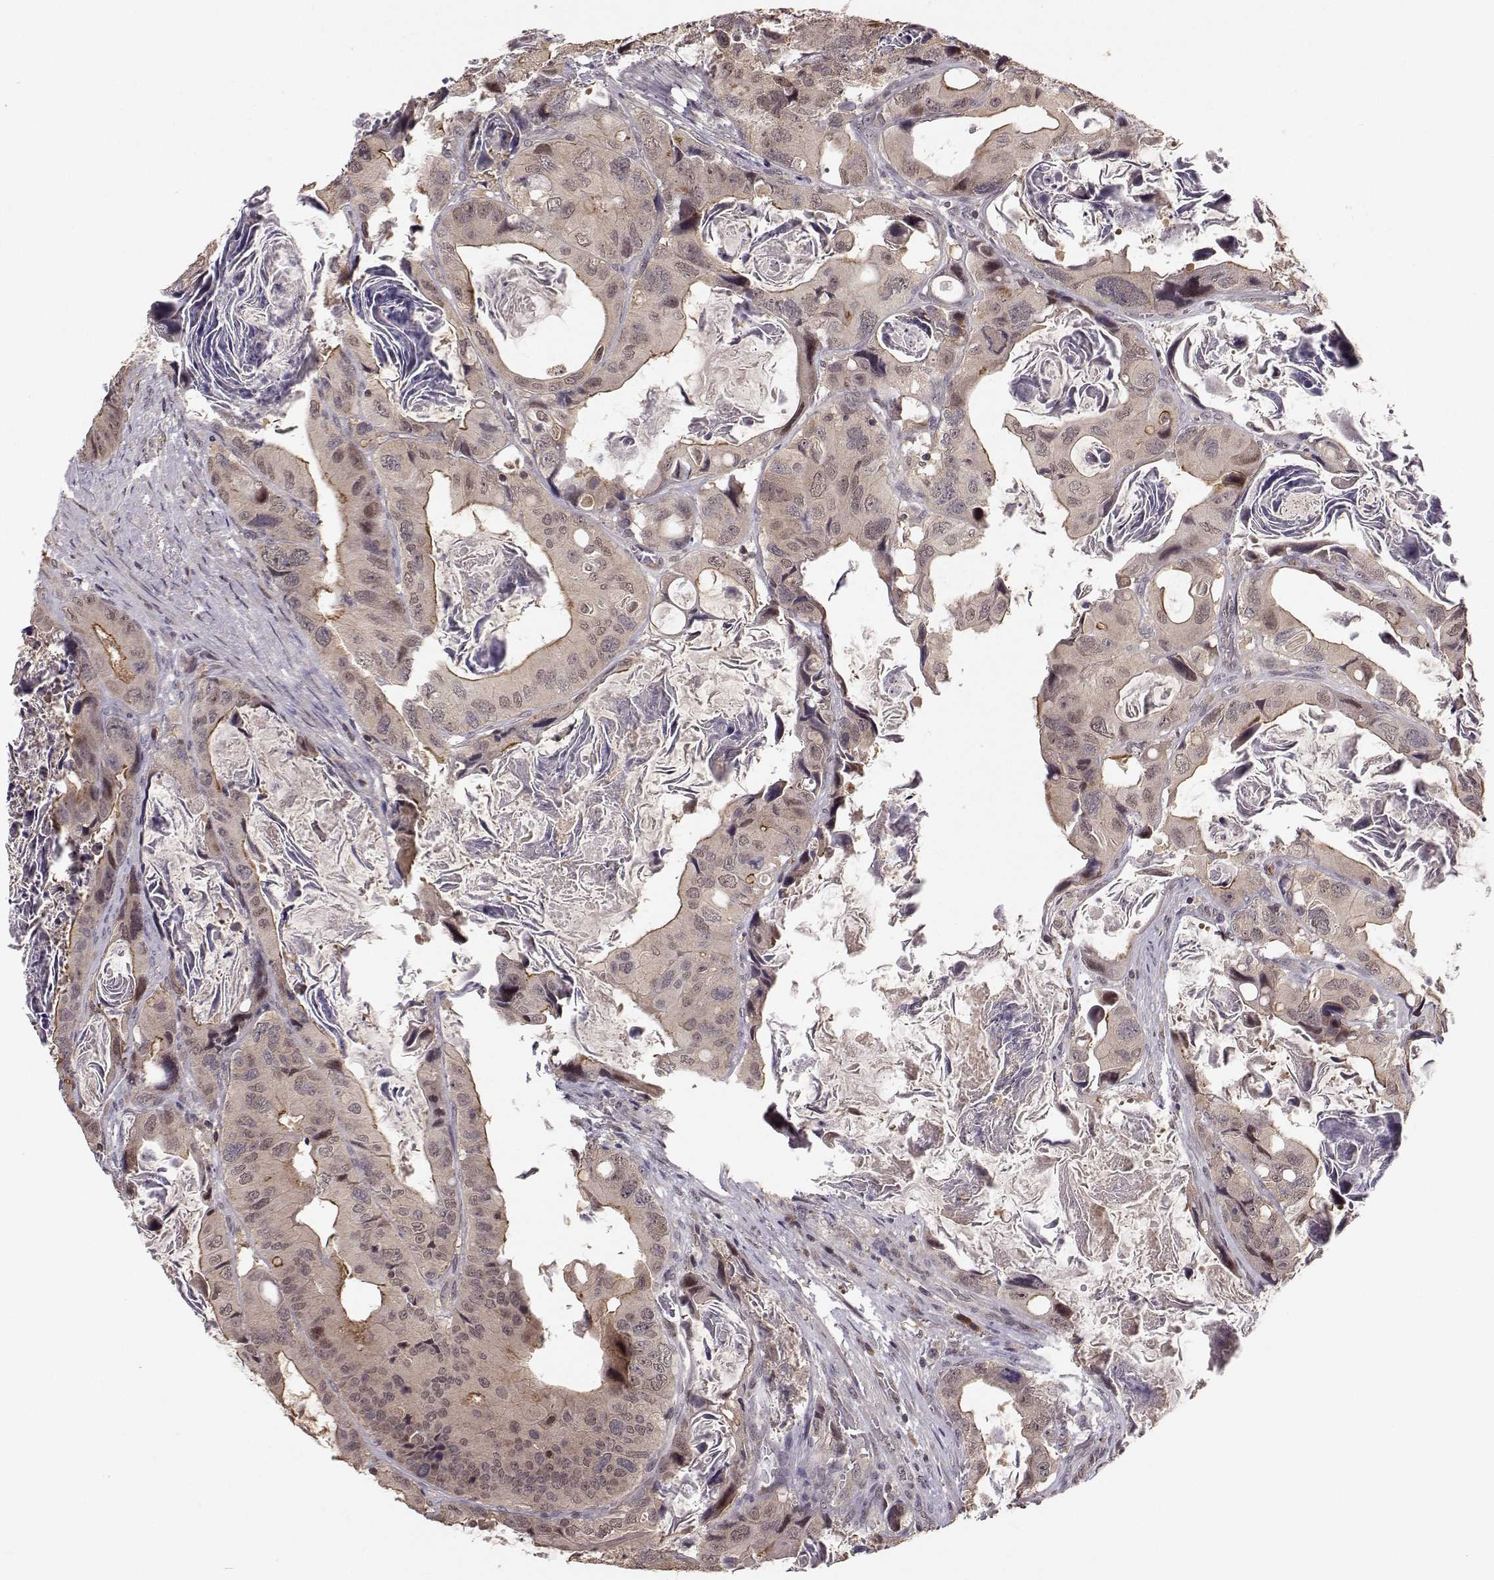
{"staining": {"intensity": "moderate", "quantity": "25%-75%", "location": "cytoplasmic/membranous"}, "tissue": "colorectal cancer", "cell_type": "Tumor cells", "image_type": "cancer", "snomed": [{"axis": "morphology", "description": "Adenocarcinoma, NOS"}, {"axis": "topography", "description": "Rectum"}], "caption": "Protein analysis of colorectal adenocarcinoma tissue reveals moderate cytoplasmic/membranous positivity in approximately 25%-75% of tumor cells.", "gene": "PLEKHG3", "patient": {"sex": "male", "age": 64}}